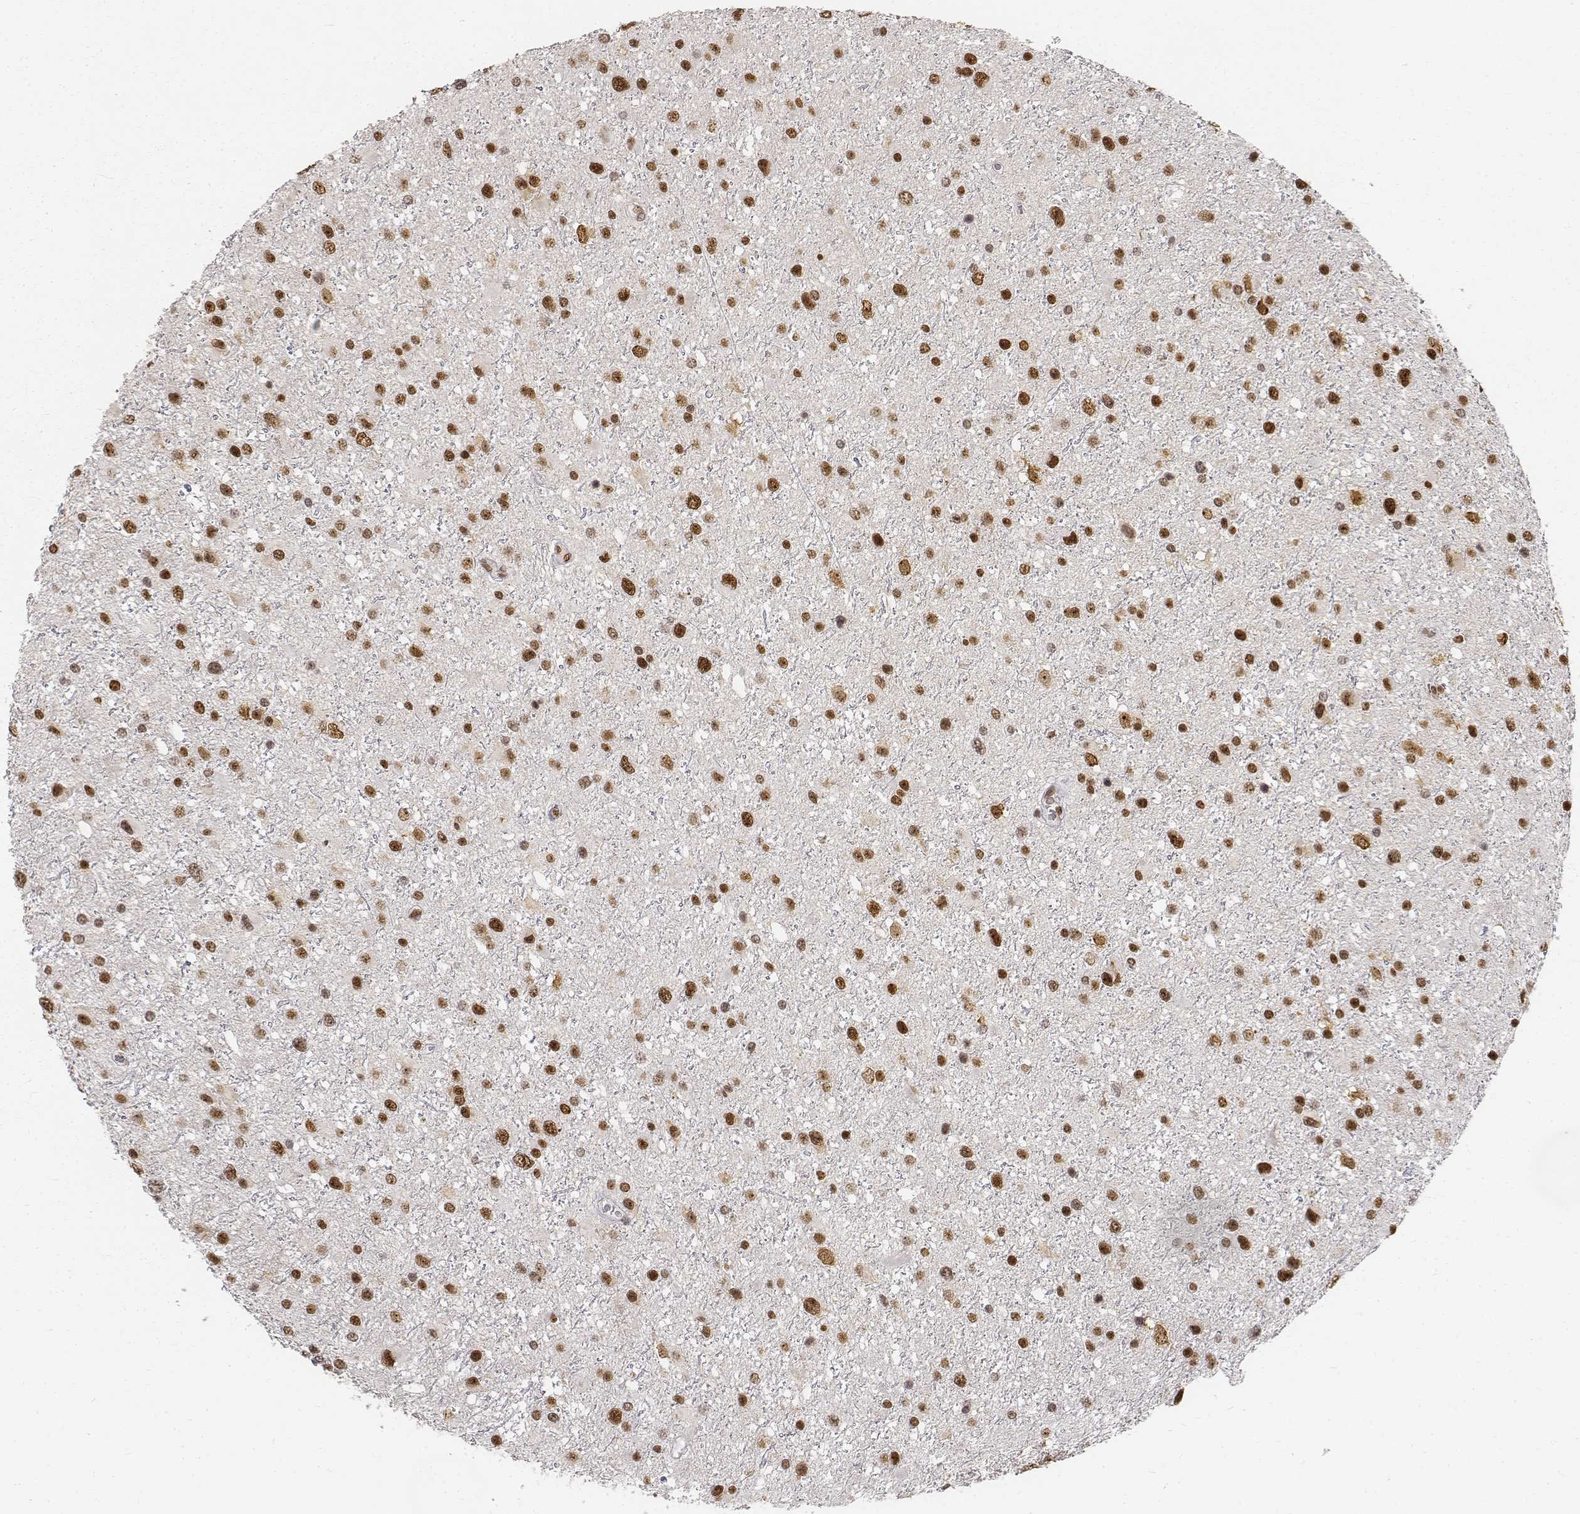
{"staining": {"intensity": "strong", "quantity": ">75%", "location": "nuclear"}, "tissue": "glioma", "cell_type": "Tumor cells", "image_type": "cancer", "snomed": [{"axis": "morphology", "description": "Glioma, malignant, Low grade"}, {"axis": "topography", "description": "Brain"}], "caption": "Glioma was stained to show a protein in brown. There is high levels of strong nuclear staining in approximately >75% of tumor cells.", "gene": "PHF6", "patient": {"sex": "female", "age": 32}}